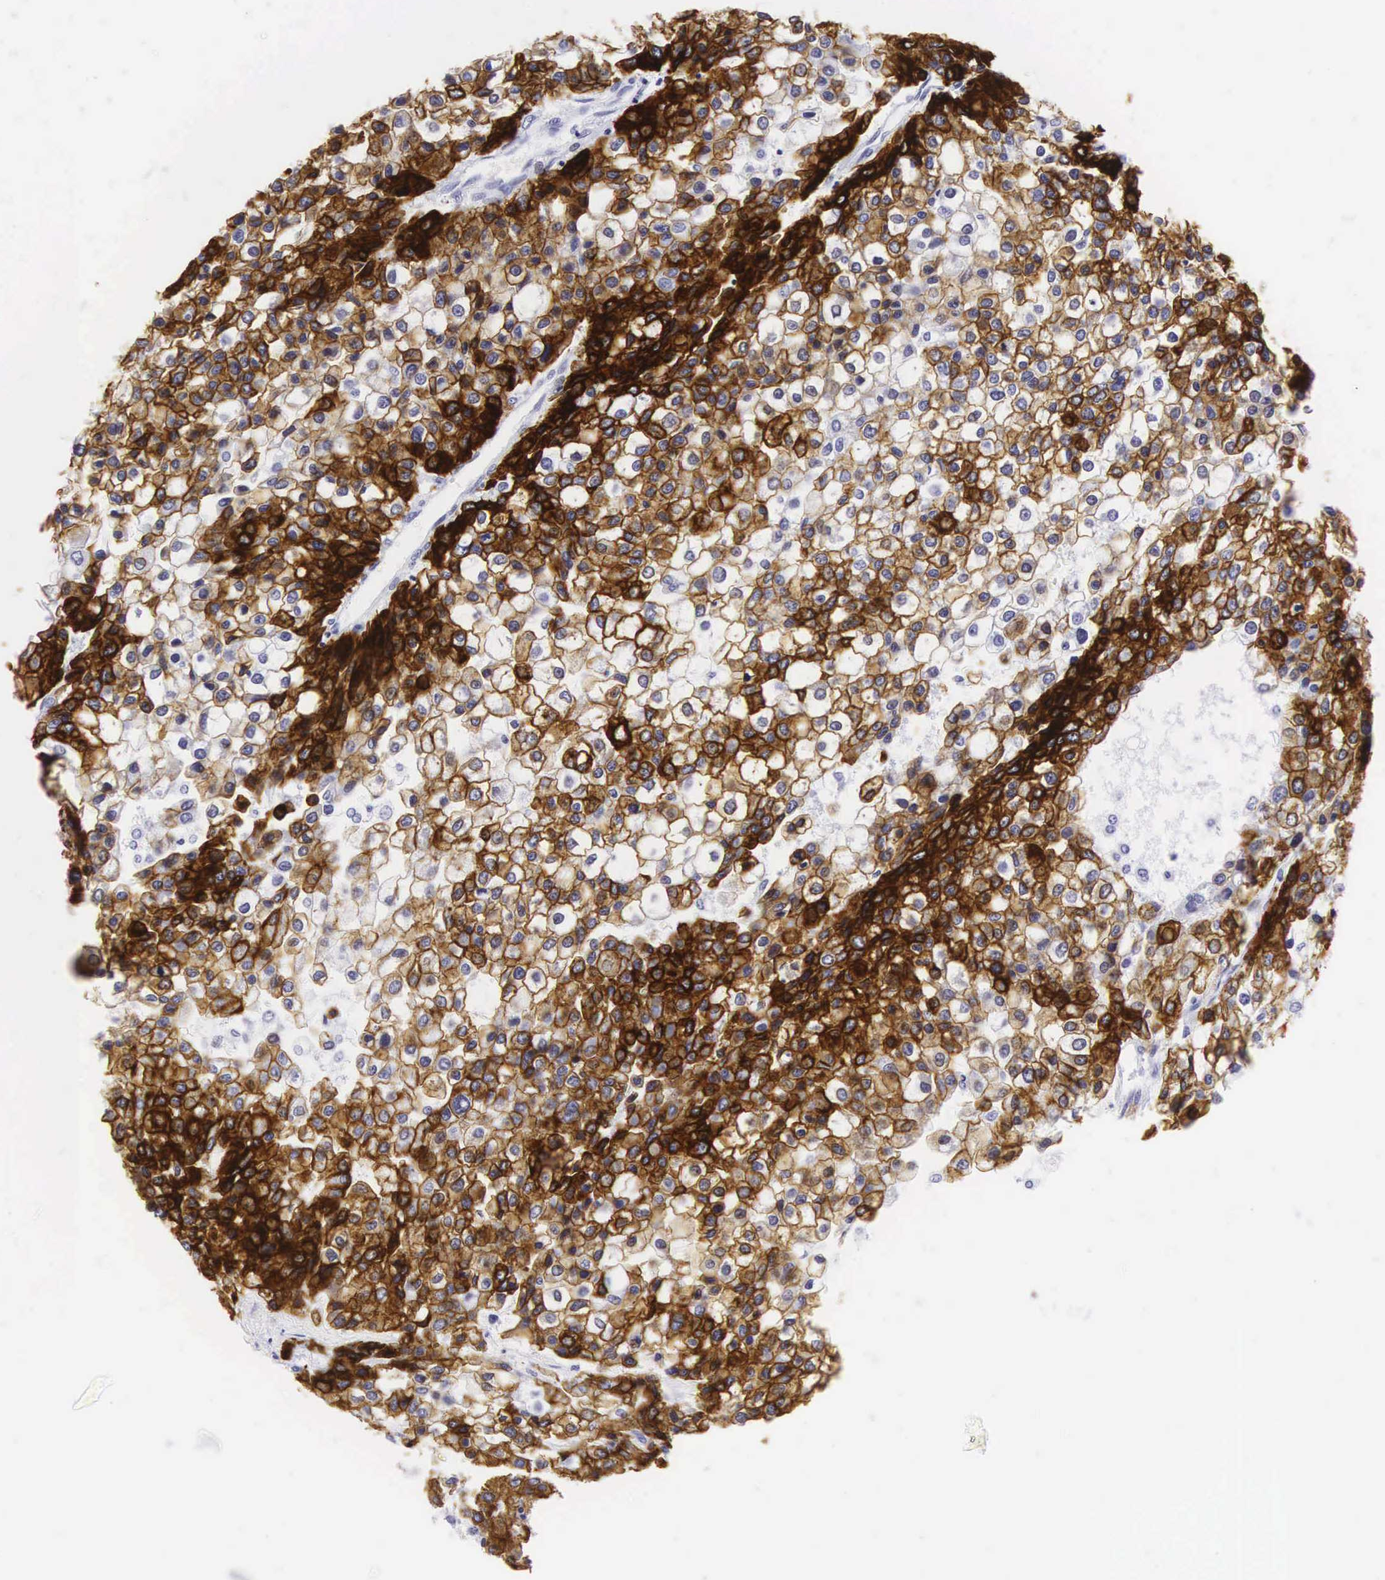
{"staining": {"intensity": "strong", "quantity": ">75%", "location": "cytoplasmic/membranous"}, "tissue": "liver cancer", "cell_type": "Tumor cells", "image_type": "cancer", "snomed": [{"axis": "morphology", "description": "Cholangiocarcinoma"}, {"axis": "topography", "description": "Liver"}], "caption": "DAB immunohistochemical staining of human liver cancer displays strong cytoplasmic/membranous protein staining in approximately >75% of tumor cells. (DAB IHC with brightfield microscopy, high magnification).", "gene": "KRT18", "patient": {"sex": "male", "age": 57}}